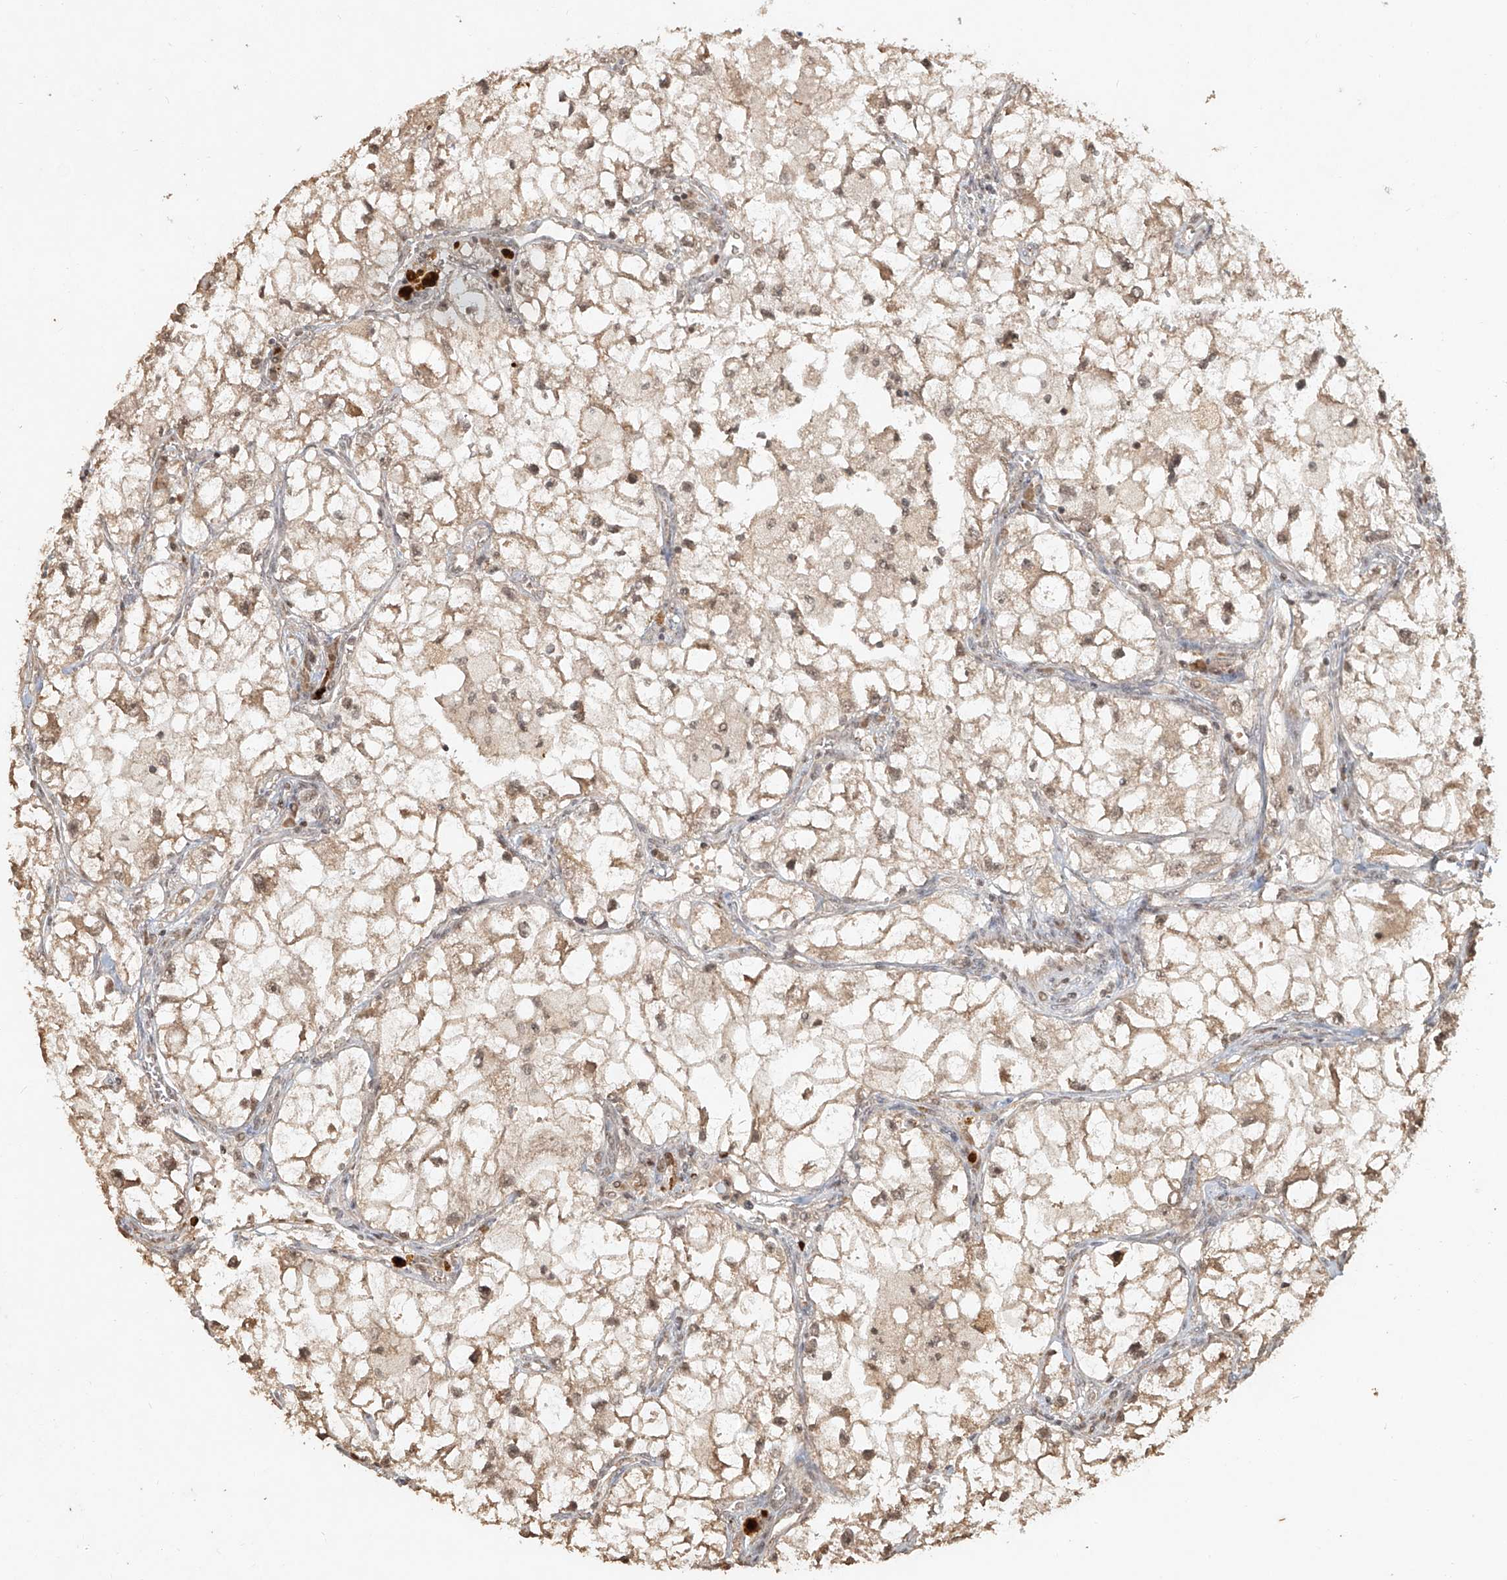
{"staining": {"intensity": "weak", "quantity": ">75%", "location": "cytoplasmic/membranous,nuclear"}, "tissue": "renal cancer", "cell_type": "Tumor cells", "image_type": "cancer", "snomed": [{"axis": "morphology", "description": "Adenocarcinoma, NOS"}, {"axis": "topography", "description": "Kidney"}], "caption": "Renal adenocarcinoma was stained to show a protein in brown. There is low levels of weak cytoplasmic/membranous and nuclear staining in about >75% of tumor cells.", "gene": "UBE2K", "patient": {"sex": "female", "age": 70}}